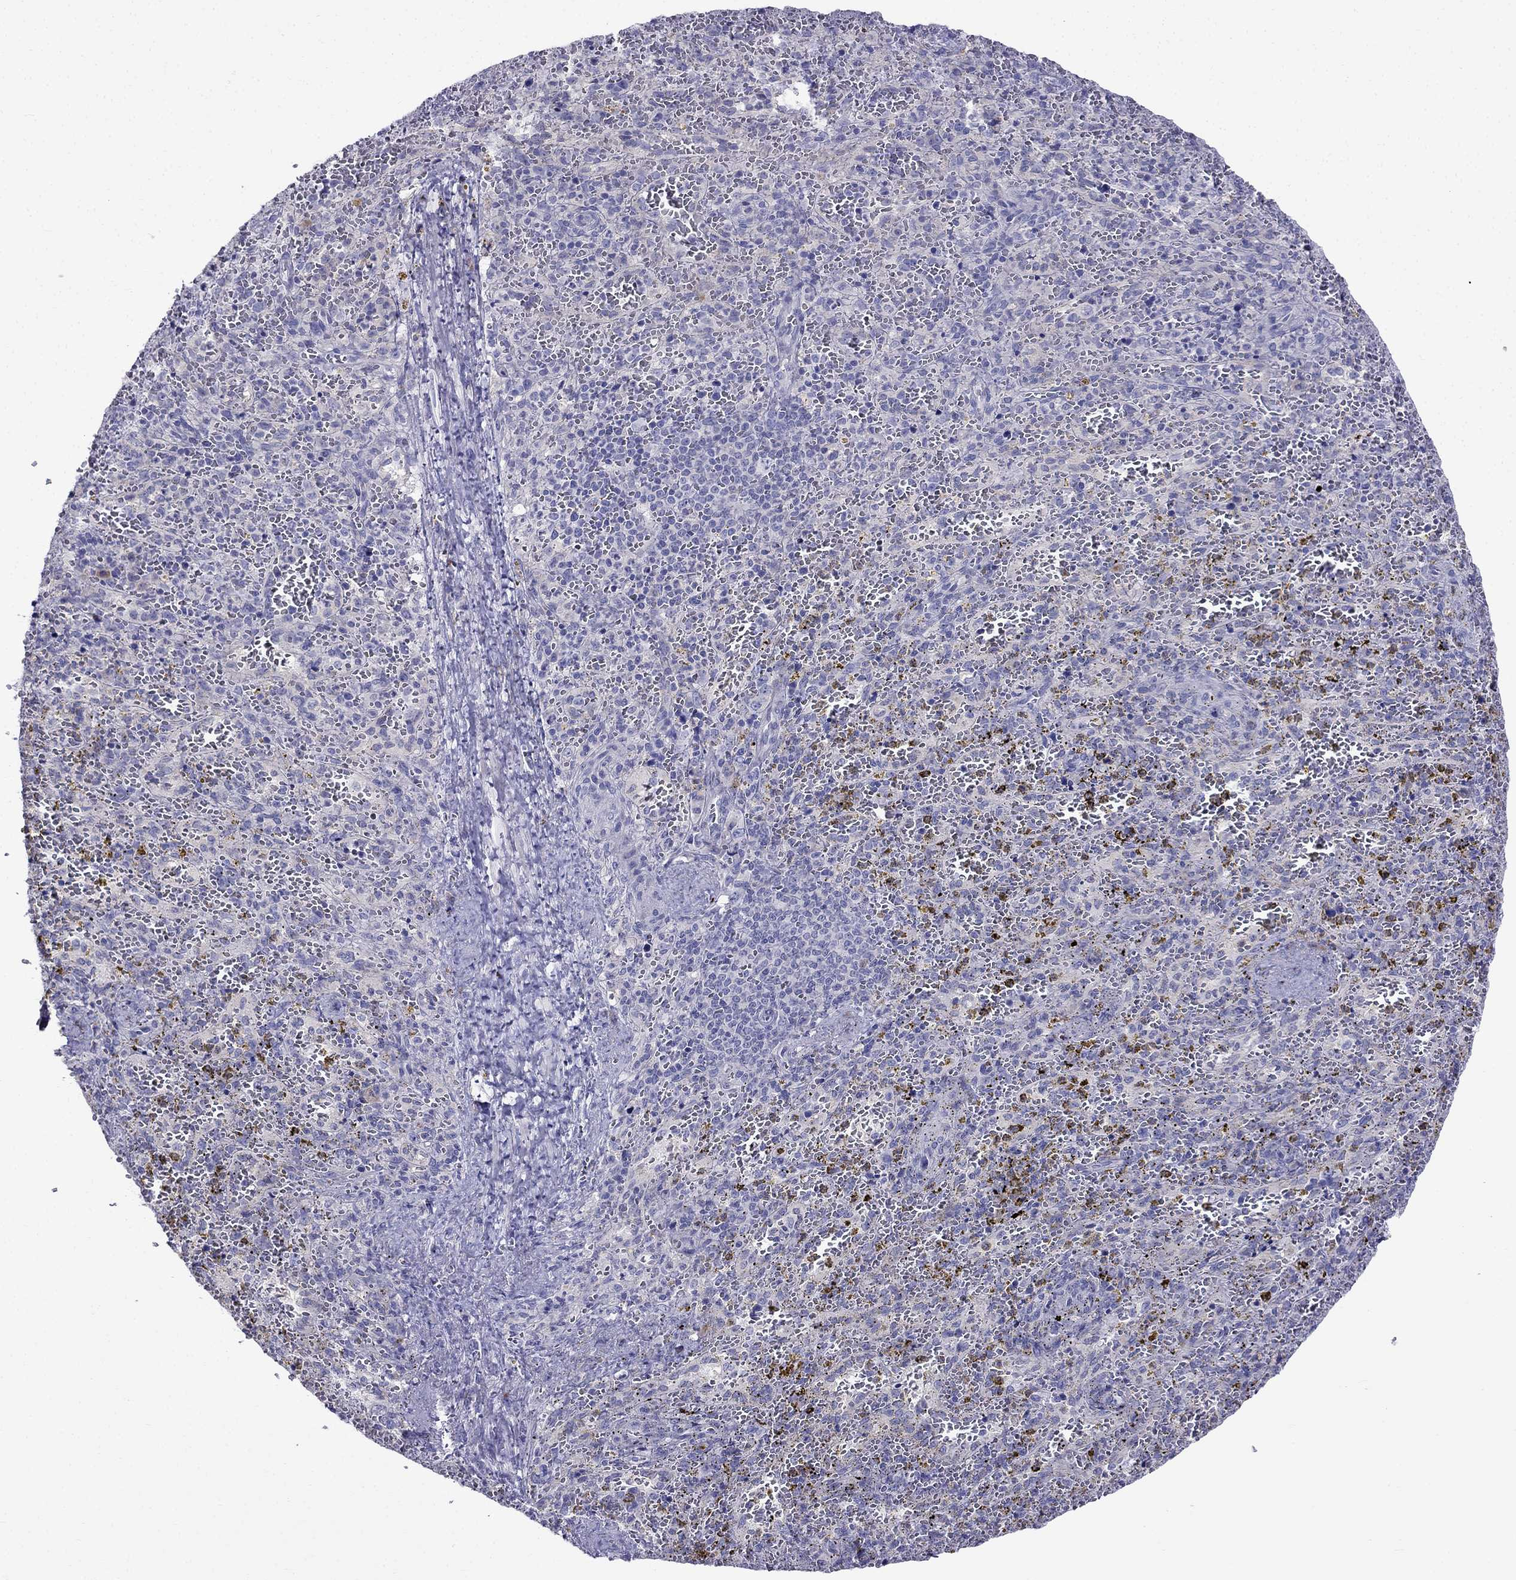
{"staining": {"intensity": "strong", "quantity": "<25%", "location": "cytoplasmic/membranous"}, "tissue": "spleen", "cell_type": "Cells in red pulp", "image_type": "normal", "snomed": [{"axis": "morphology", "description": "Normal tissue, NOS"}, {"axis": "topography", "description": "Spleen"}], "caption": "This histopathology image demonstrates IHC staining of normal human spleen, with medium strong cytoplasmic/membranous positivity in approximately <25% of cells in red pulp.", "gene": "PATE1", "patient": {"sex": "female", "age": 50}}